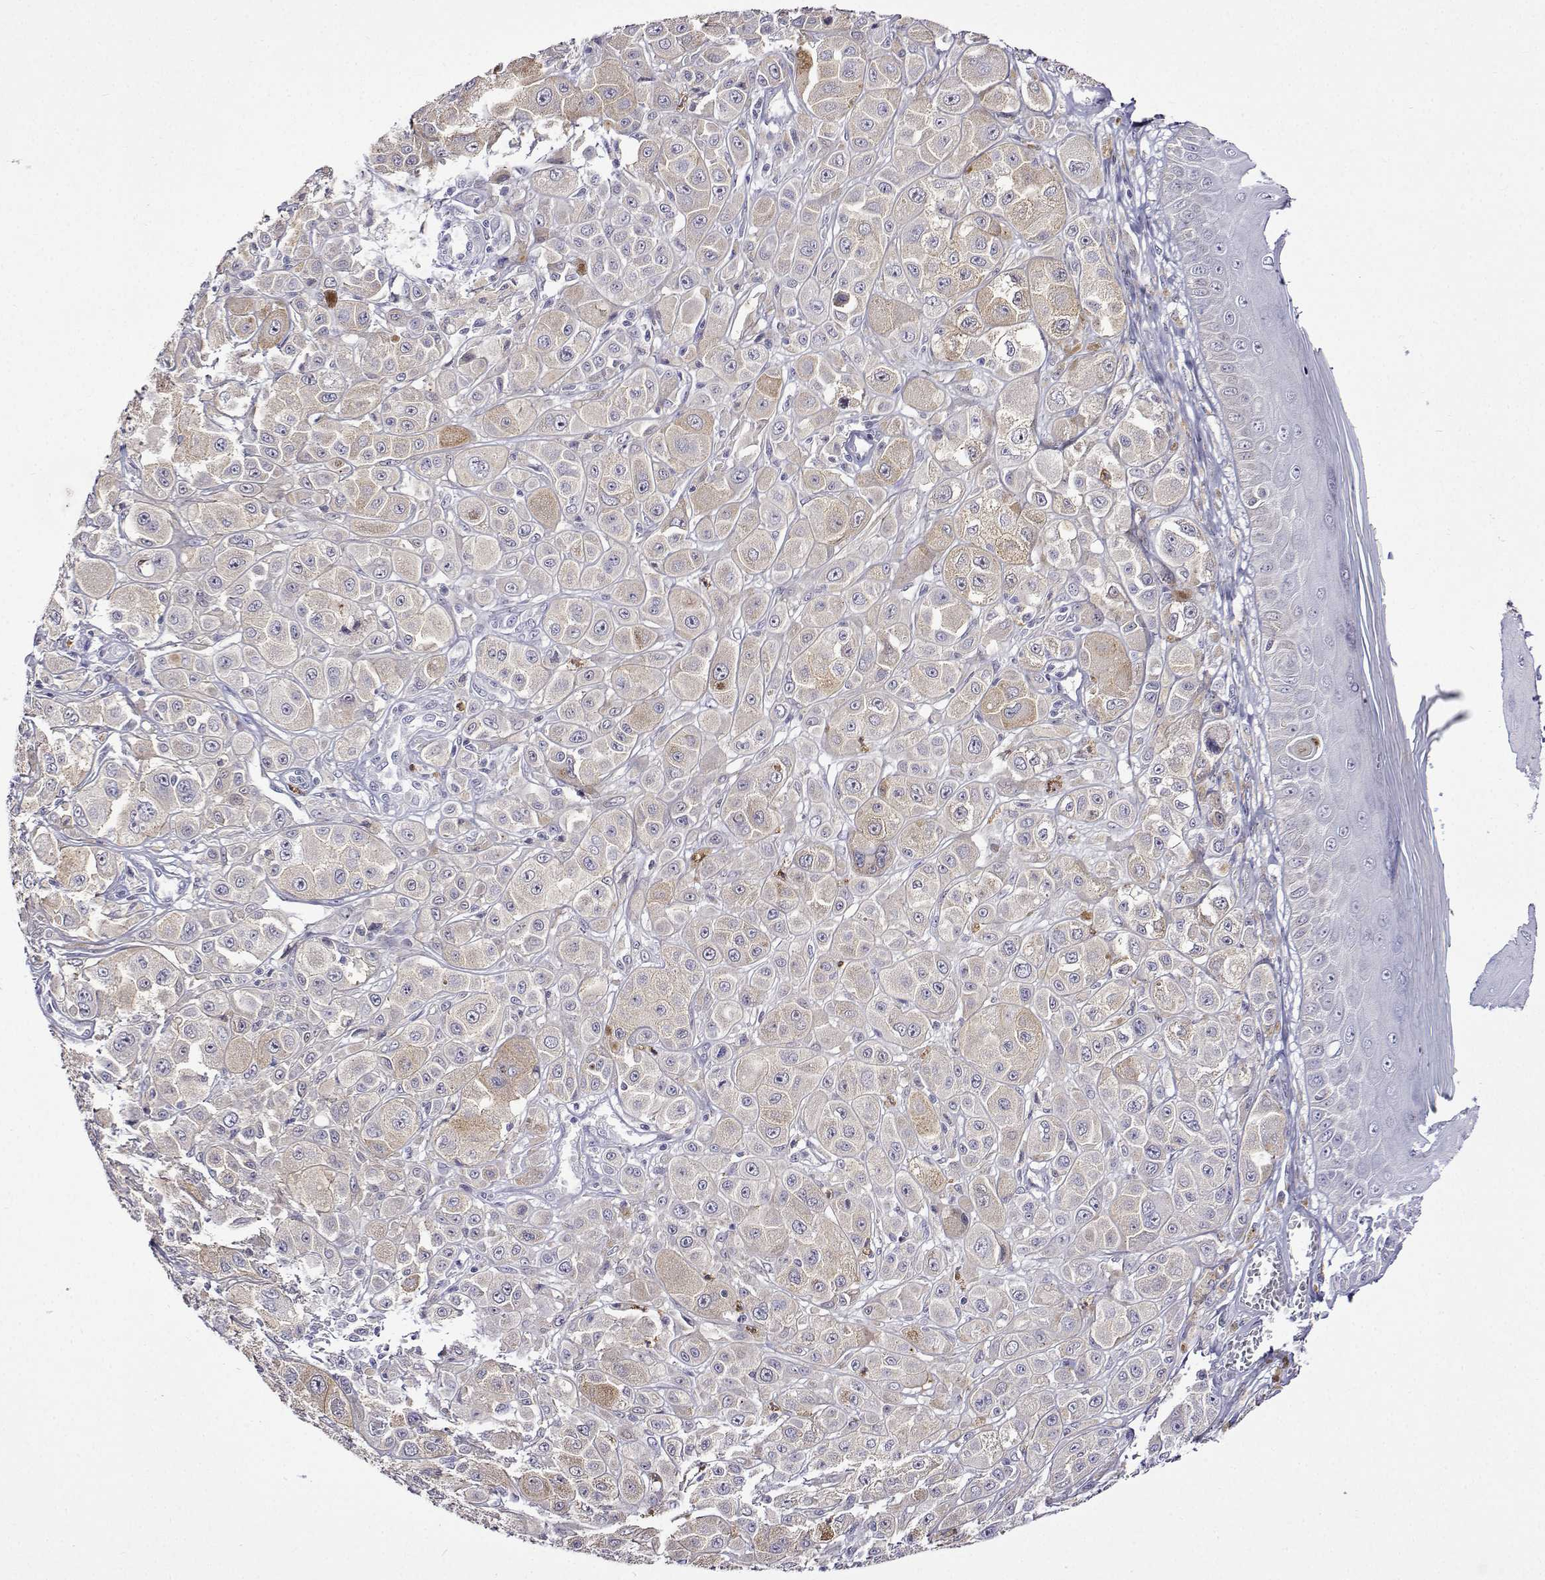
{"staining": {"intensity": "negative", "quantity": "none", "location": "none"}, "tissue": "melanoma", "cell_type": "Tumor cells", "image_type": "cancer", "snomed": [{"axis": "morphology", "description": "Malignant melanoma, NOS"}, {"axis": "topography", "description": "Skin"}], "caption": "A high-resolution histopathology image shows immunohistochemistry staining of melanoma, which demonstrates no significant staining in tumor cells.", "gene": "SULT2A1", "patient": {"sex": "male", "age": 67}}